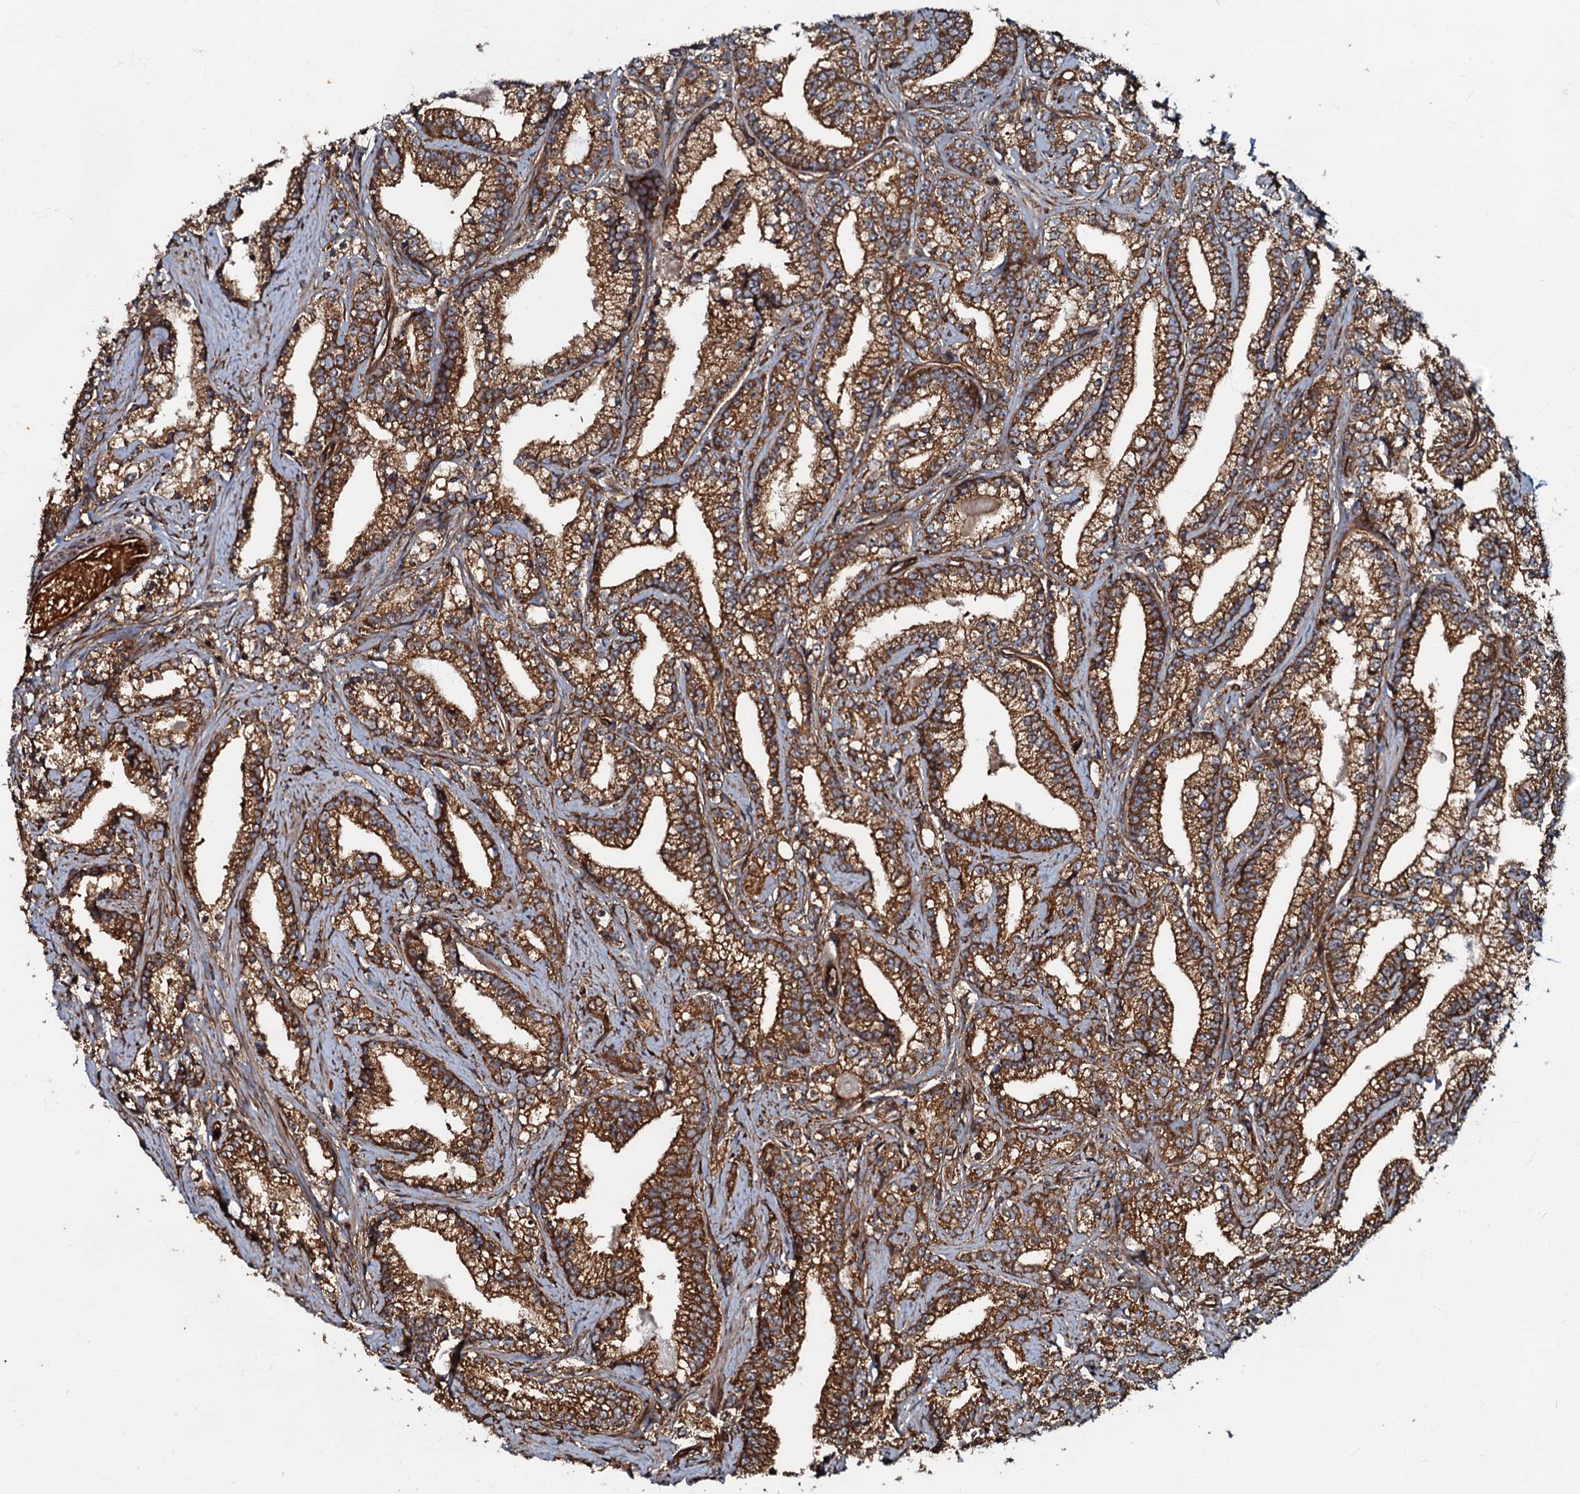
{"staining": {"intensity": "strong", "quantity": ">75%", "location": "cytoplasmic/membranous"}, "tissue": "prostate cancer", "cell_type": "Tumor cells", "image_type": "cancer", "snomed": [{"axis": "morphology", "description": "Adenocarcinoma, High grade"}, {"axis": "topography", "description": "Prostate and seminal vesicle, NOS"}], "caption": "Brown immunohistochemical staining in human prostate adenocarcinoma (high-grade) exhibits strong cytoplasmic/membranous expression in about >75% of tumor cells.", "gene": "BLOC1S6", "patient": {"sex": "male", "age": 67}}